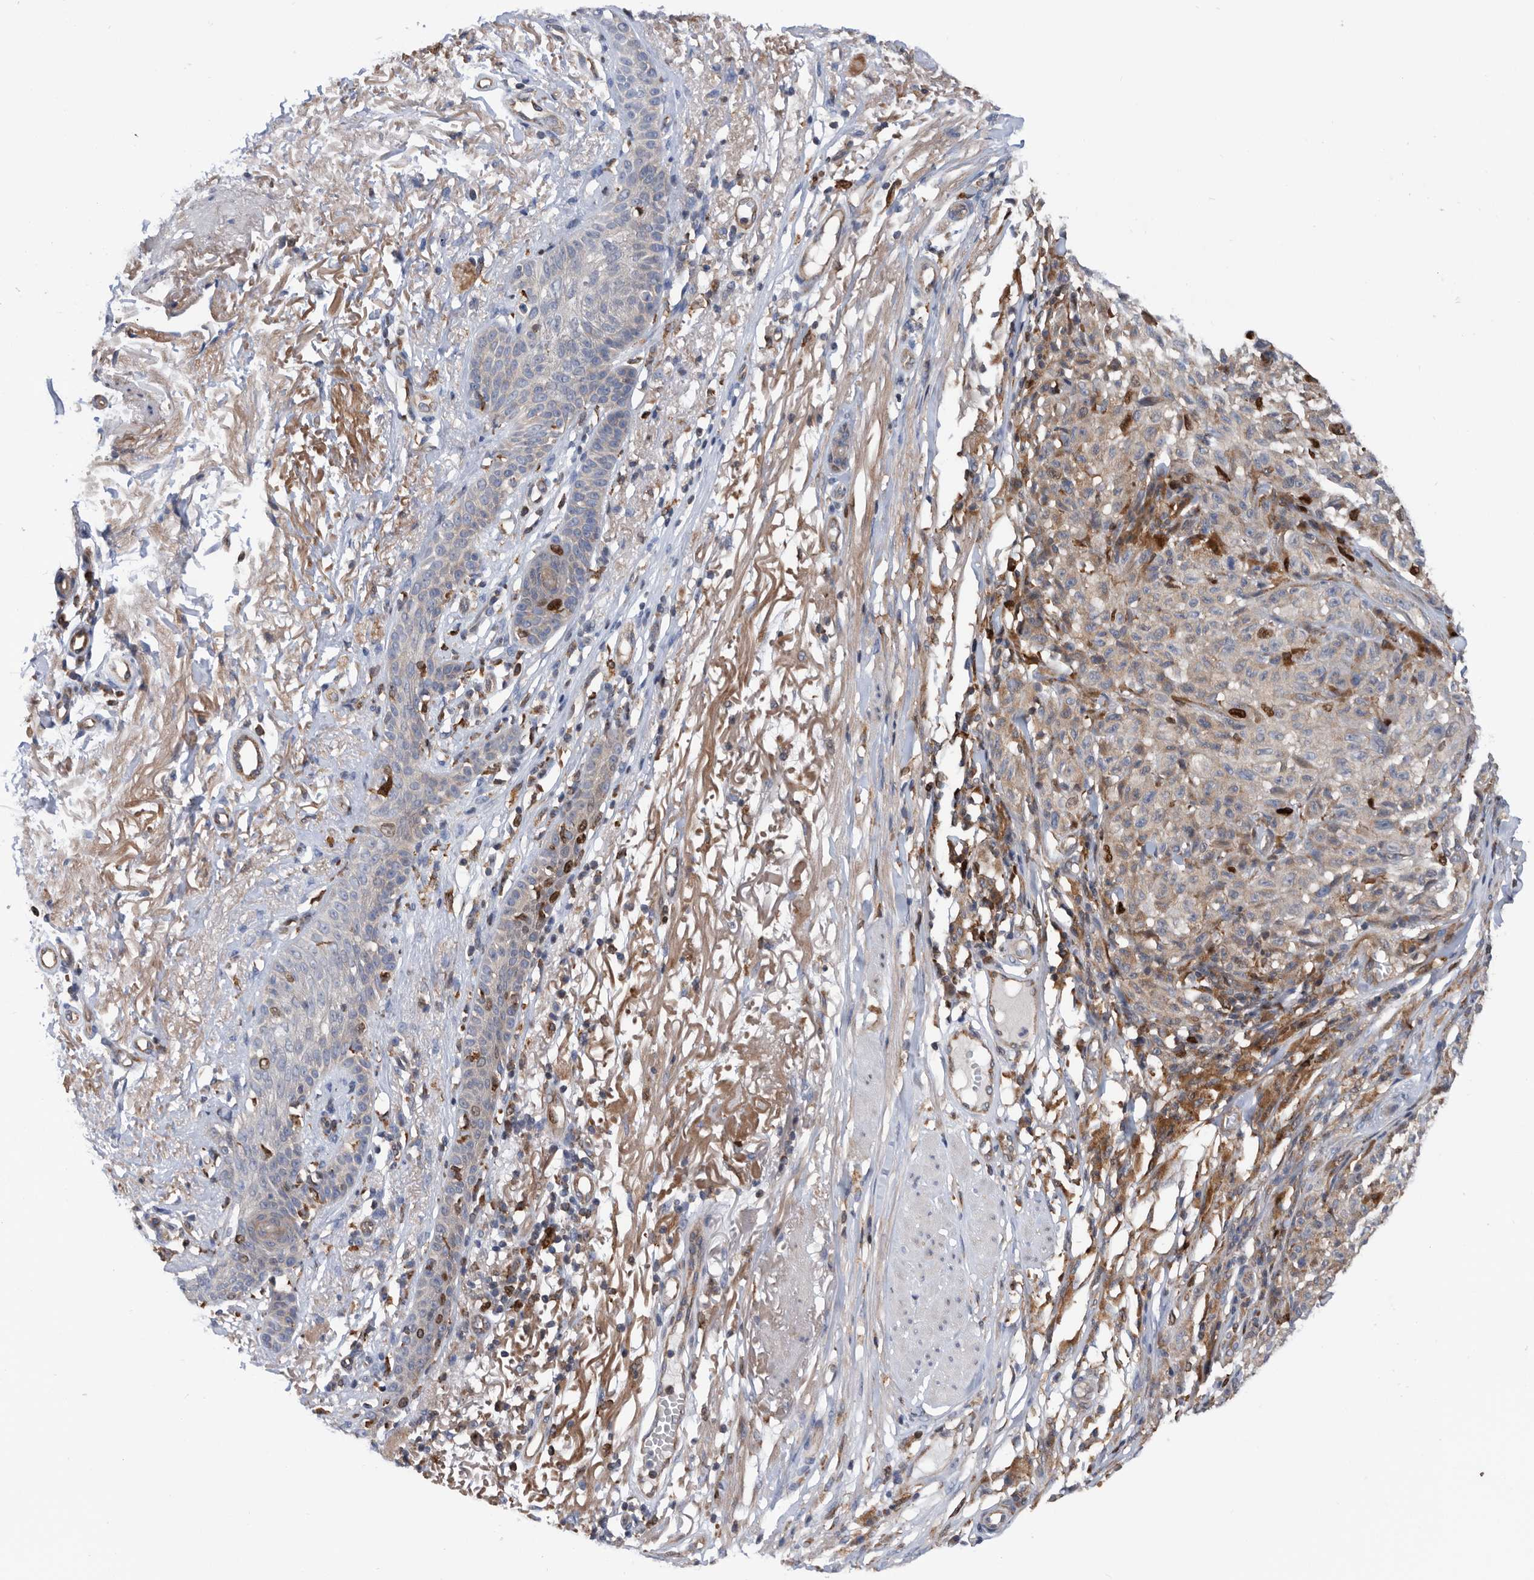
{"staining": {"intensity": "weak", "quantity": ">75%", "location": "cytoplasmic/membranous"}, "tissue": "melanoma", "cell_type": "Tumor cells", "image_type": "cancer", "snomed": [{"axis": "morphology", "description": "Malignant melanoma, NOS"}, {"axis": "topography", "description": "Skin"}], "caption": "Malignant melanoma stained with a brown dye exhibits weak cytoplasmic/membranous positive staining in about >75% of tumor cells.", "gene": "ATAD2", "patient": {"sex": "female", "age": 82}}